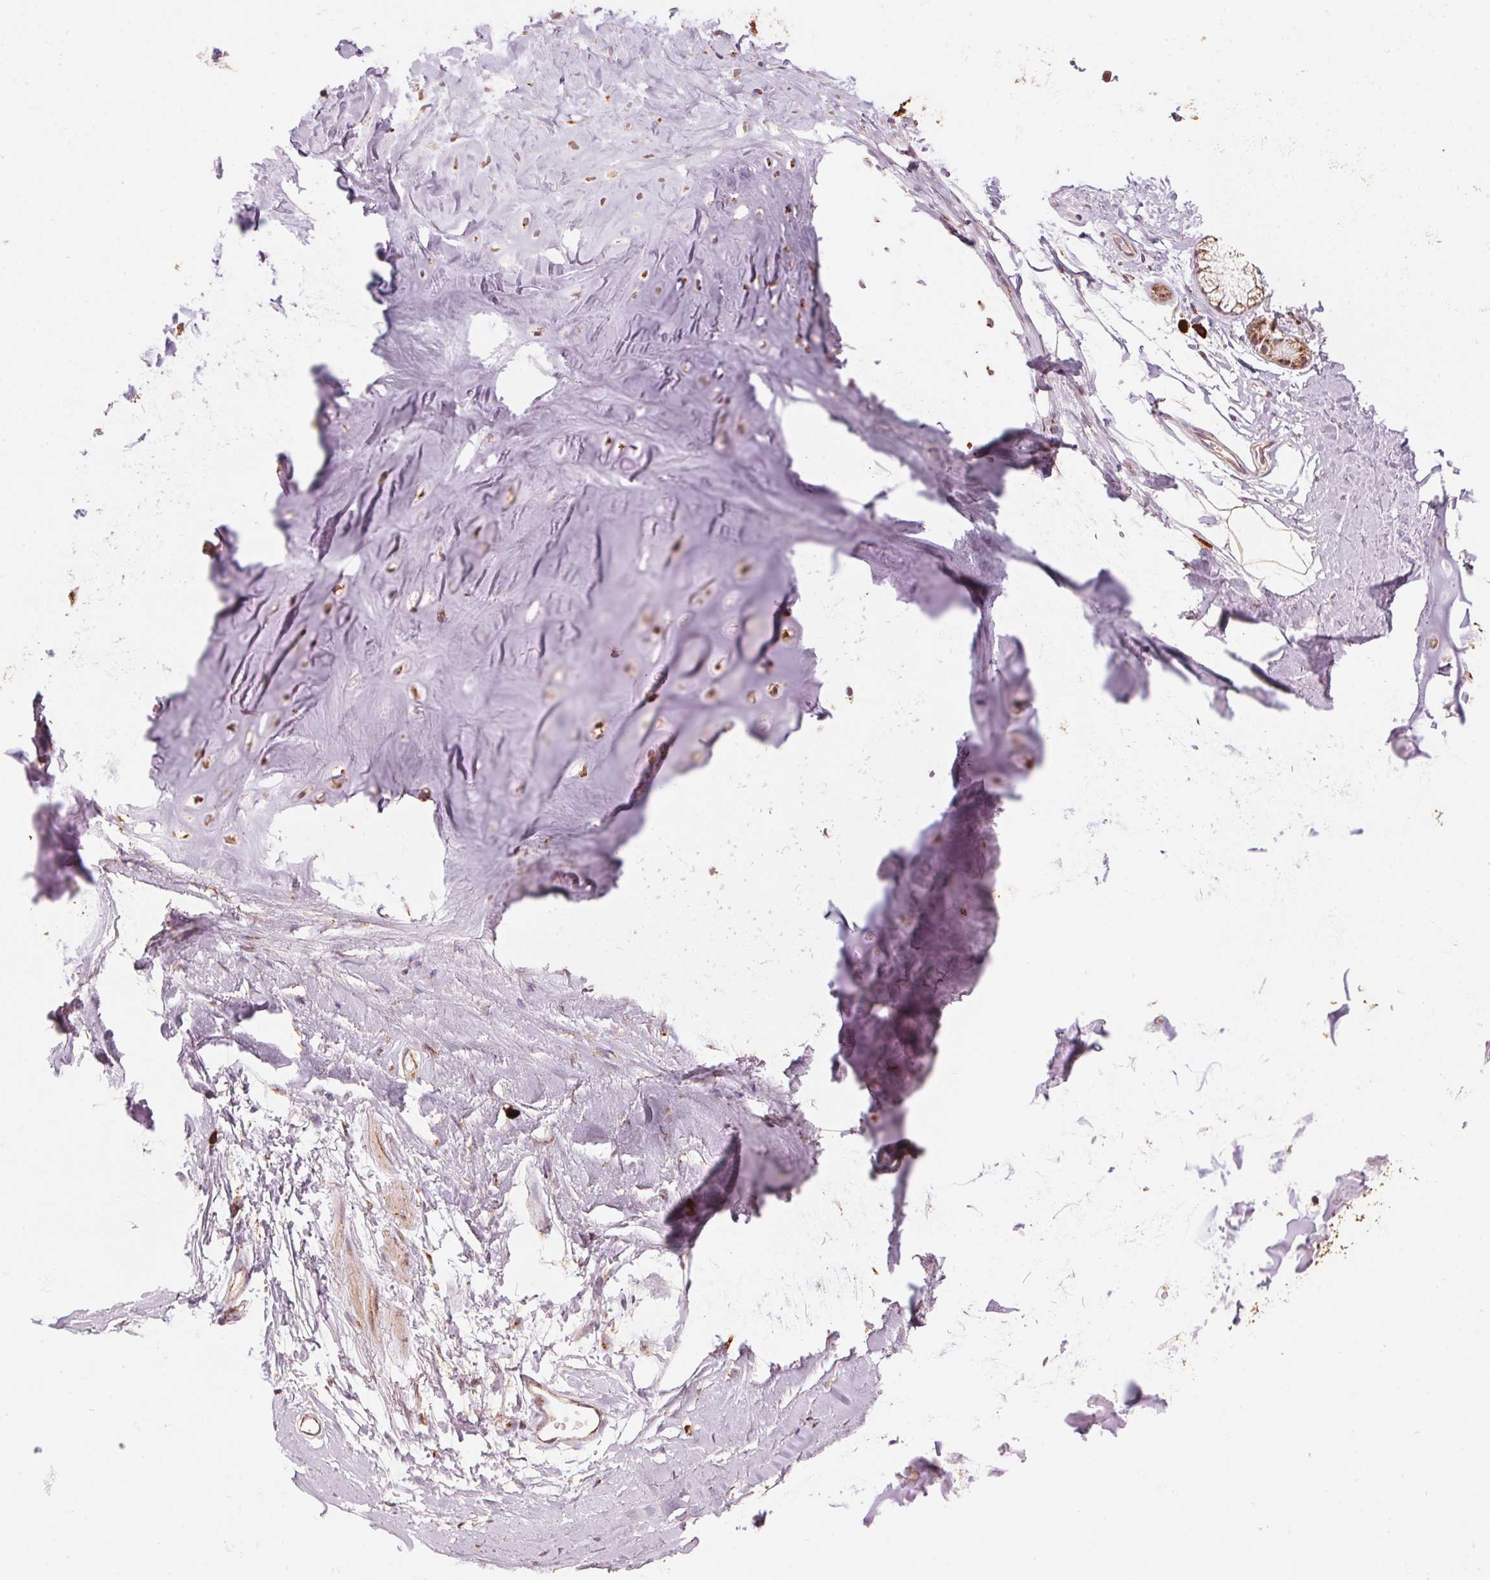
{"staining": {"intensity": "weak", "quantity": ">75%", "location": "cytoplasmic/membranous"}, "tissue": "adipose tissue", "cell_type": "Adipocytes", "image_type": "normal", "snomed": [{"axis": "morphology", "description": "Normal tissue, NOS"}, {"axis": "topography", "description": "Cartilage tissue"}, {"axis": "topography", "description": "Bronchus"}], "caption": "DAB immunohistochemical staining of normal adipose tissue exhibits weak cytoplasmic/membranous protein positivity in approximately >75% of adipocytes. (Brightfield microscopy of DAB IHC at high magnification).", "gene": "TOMM70", "patient": {"sex": "female", "age": 79}}